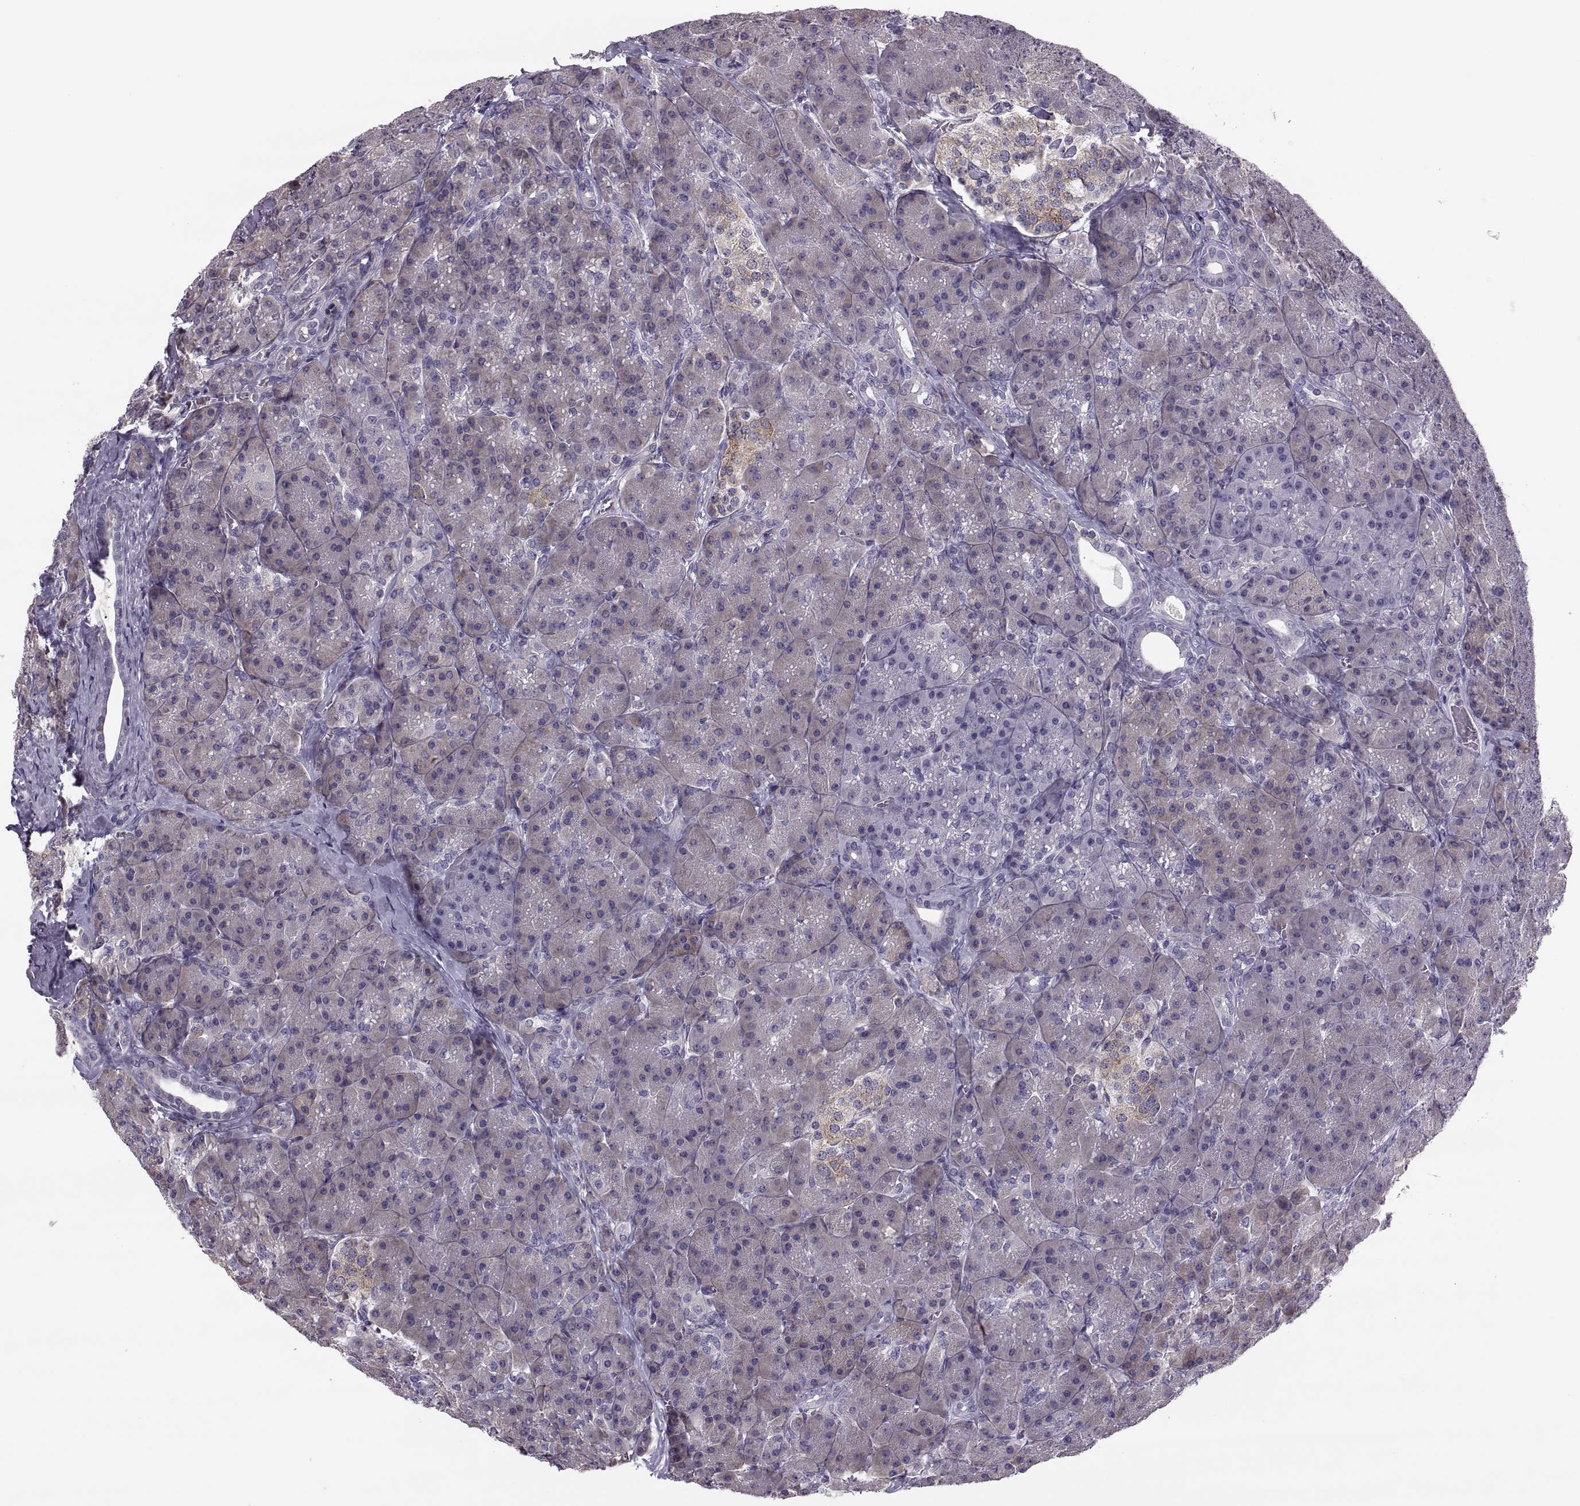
{"staining": {"intensity": "weak", "quantity": "<25%", "location": "cytoplasmic/membranous"}, "tissue": "pancreas", "cell_type": "Exocrine glandular cells", "image_type": "normal", "snomed": [{"axis": "morphology", "description": "Normal tissue, NOS"}, {"axis": "topography", "description": "Pancreas"}], "caption": "Pancreas stained for a protein using IHC exhibits no expression exocrine glandular cells.", "gene": "LETM2", "patient": {"sex": "male", "age": 57}}